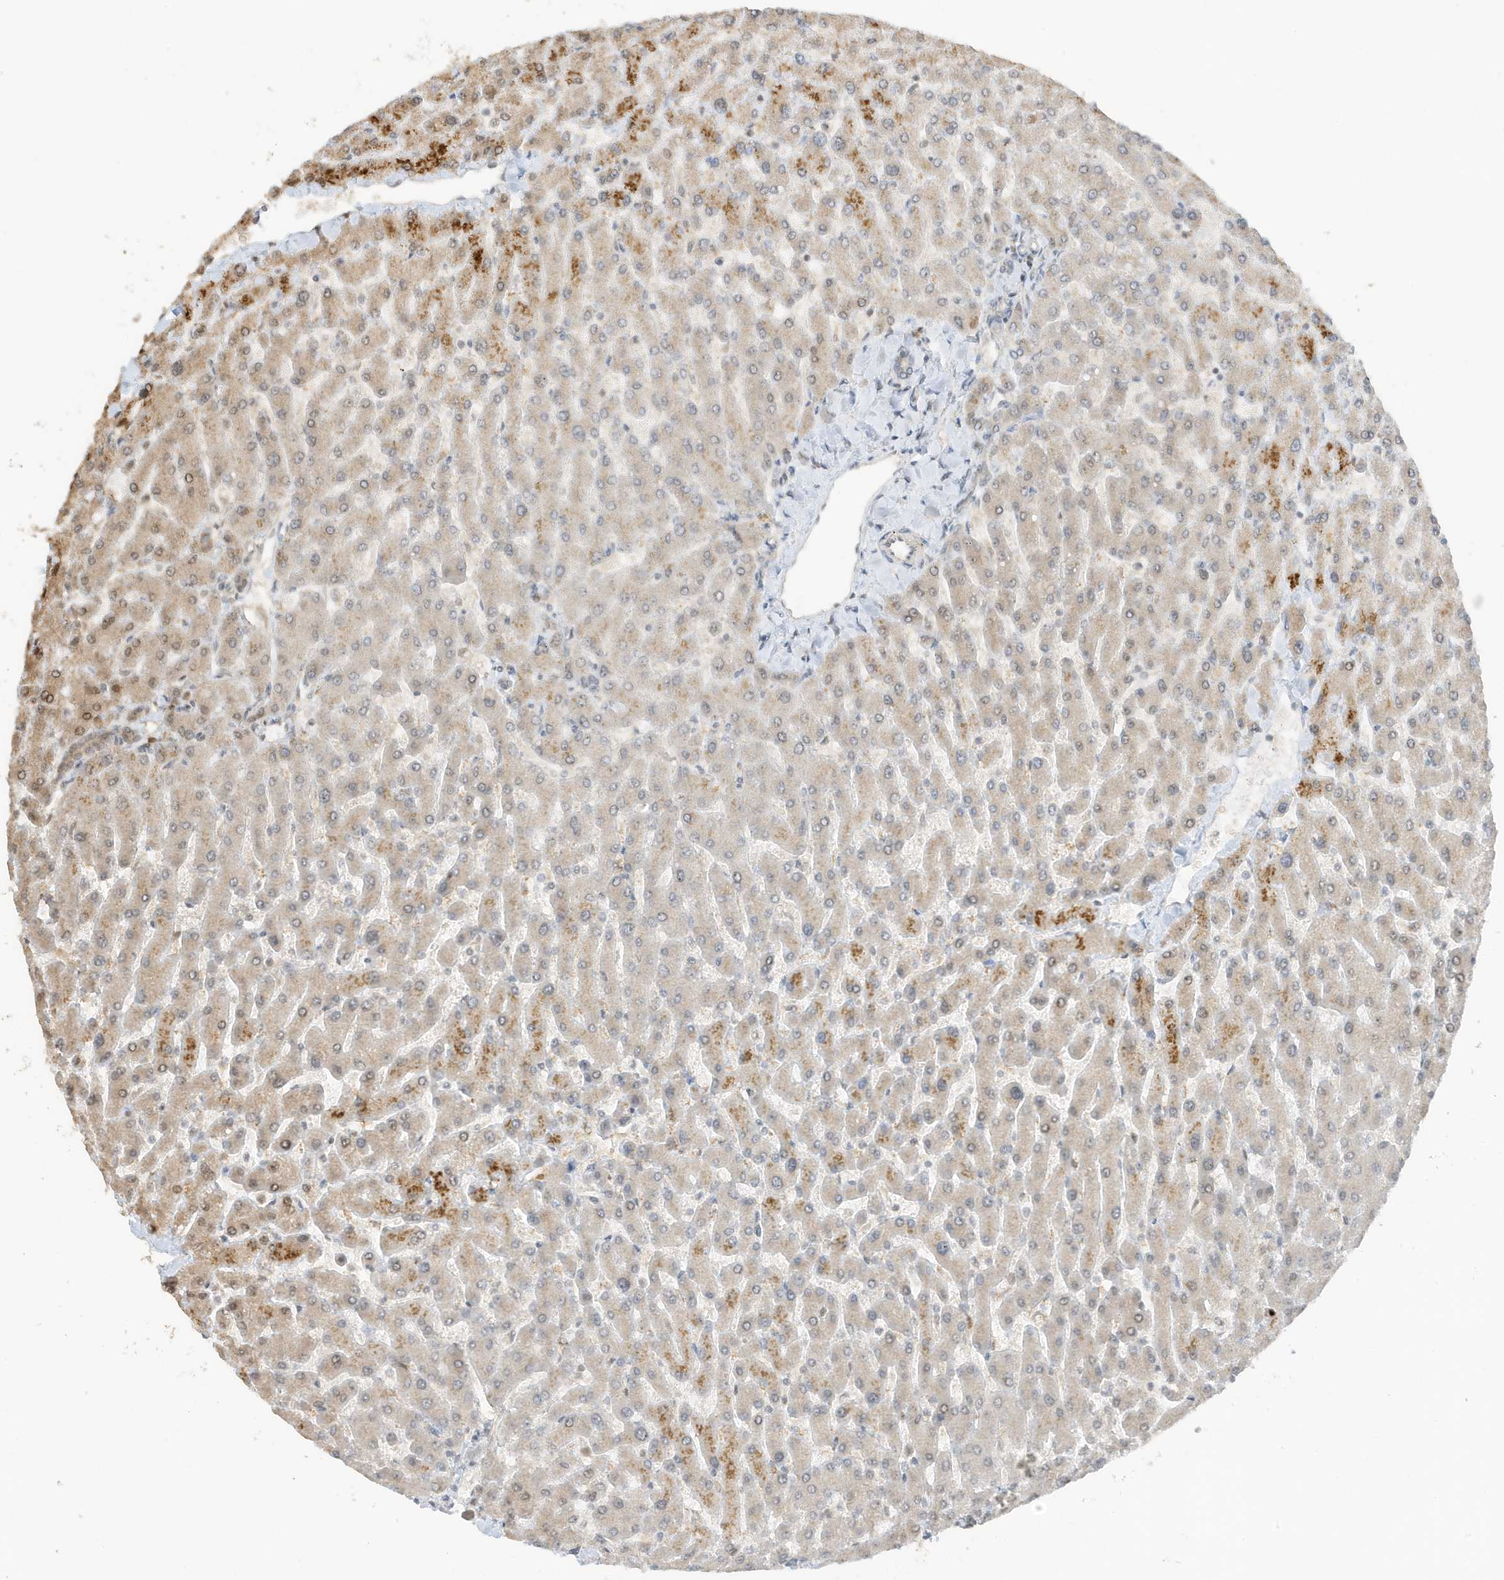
{"staining": {"intensity": "negative", "quantity": "none", "location": "none"}, "tissue": "liver", "cell_type": "Cholangiocytes", "image_type": "normal", "snomed": [{"axis": "morphology", "description": "Normal tissue, NOS"}, {"axis": "topography", "description": "Liver"}], "caption": "The histopathology image demonstrates no significant staining in cholangiocytes of liver.", "gene": "ZBTB41", "patient": {"sex": "male", "age": 55}}